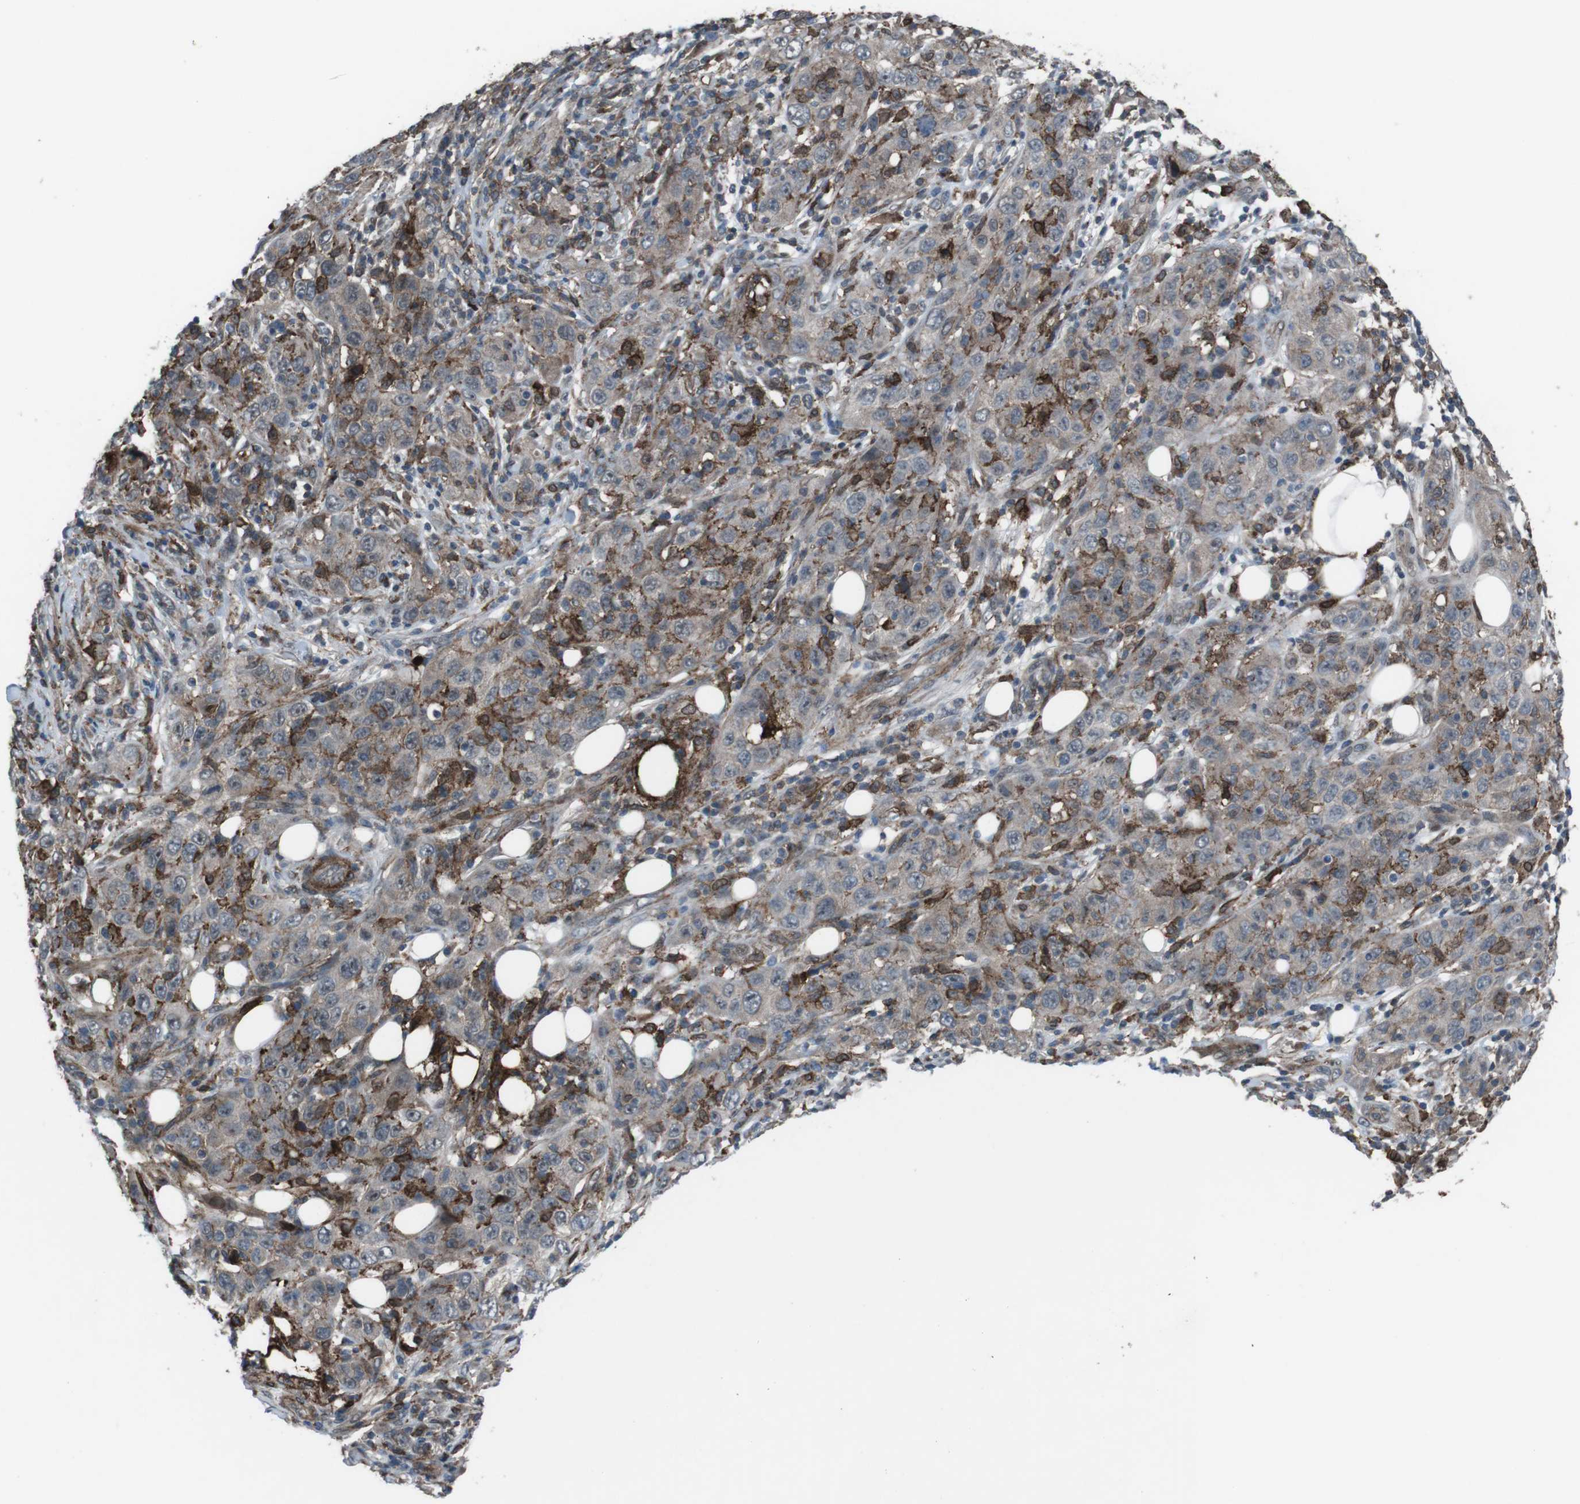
{"staining": {"intensity": "moderate", "quantity": ">75%", "location": "cytoplasmic/membranous"}, "tissue": "skin cancer", "cell_type": "Tumor cells", "image_type": "cancer", "snomed": [{"axis": "morphology", "description": "Squamous cell carcinoma, NOS"}, {"axis": "topography", "description": "Skin"}], "caption": "Moderate cytoplasmic/membranous positivity for a protein is identified in approximately >75% of tumor cells of squamous cell carcinoma (skin) using IHC.", "gene": "GDF10", "patient": {"sex": "female", "age": 88}}